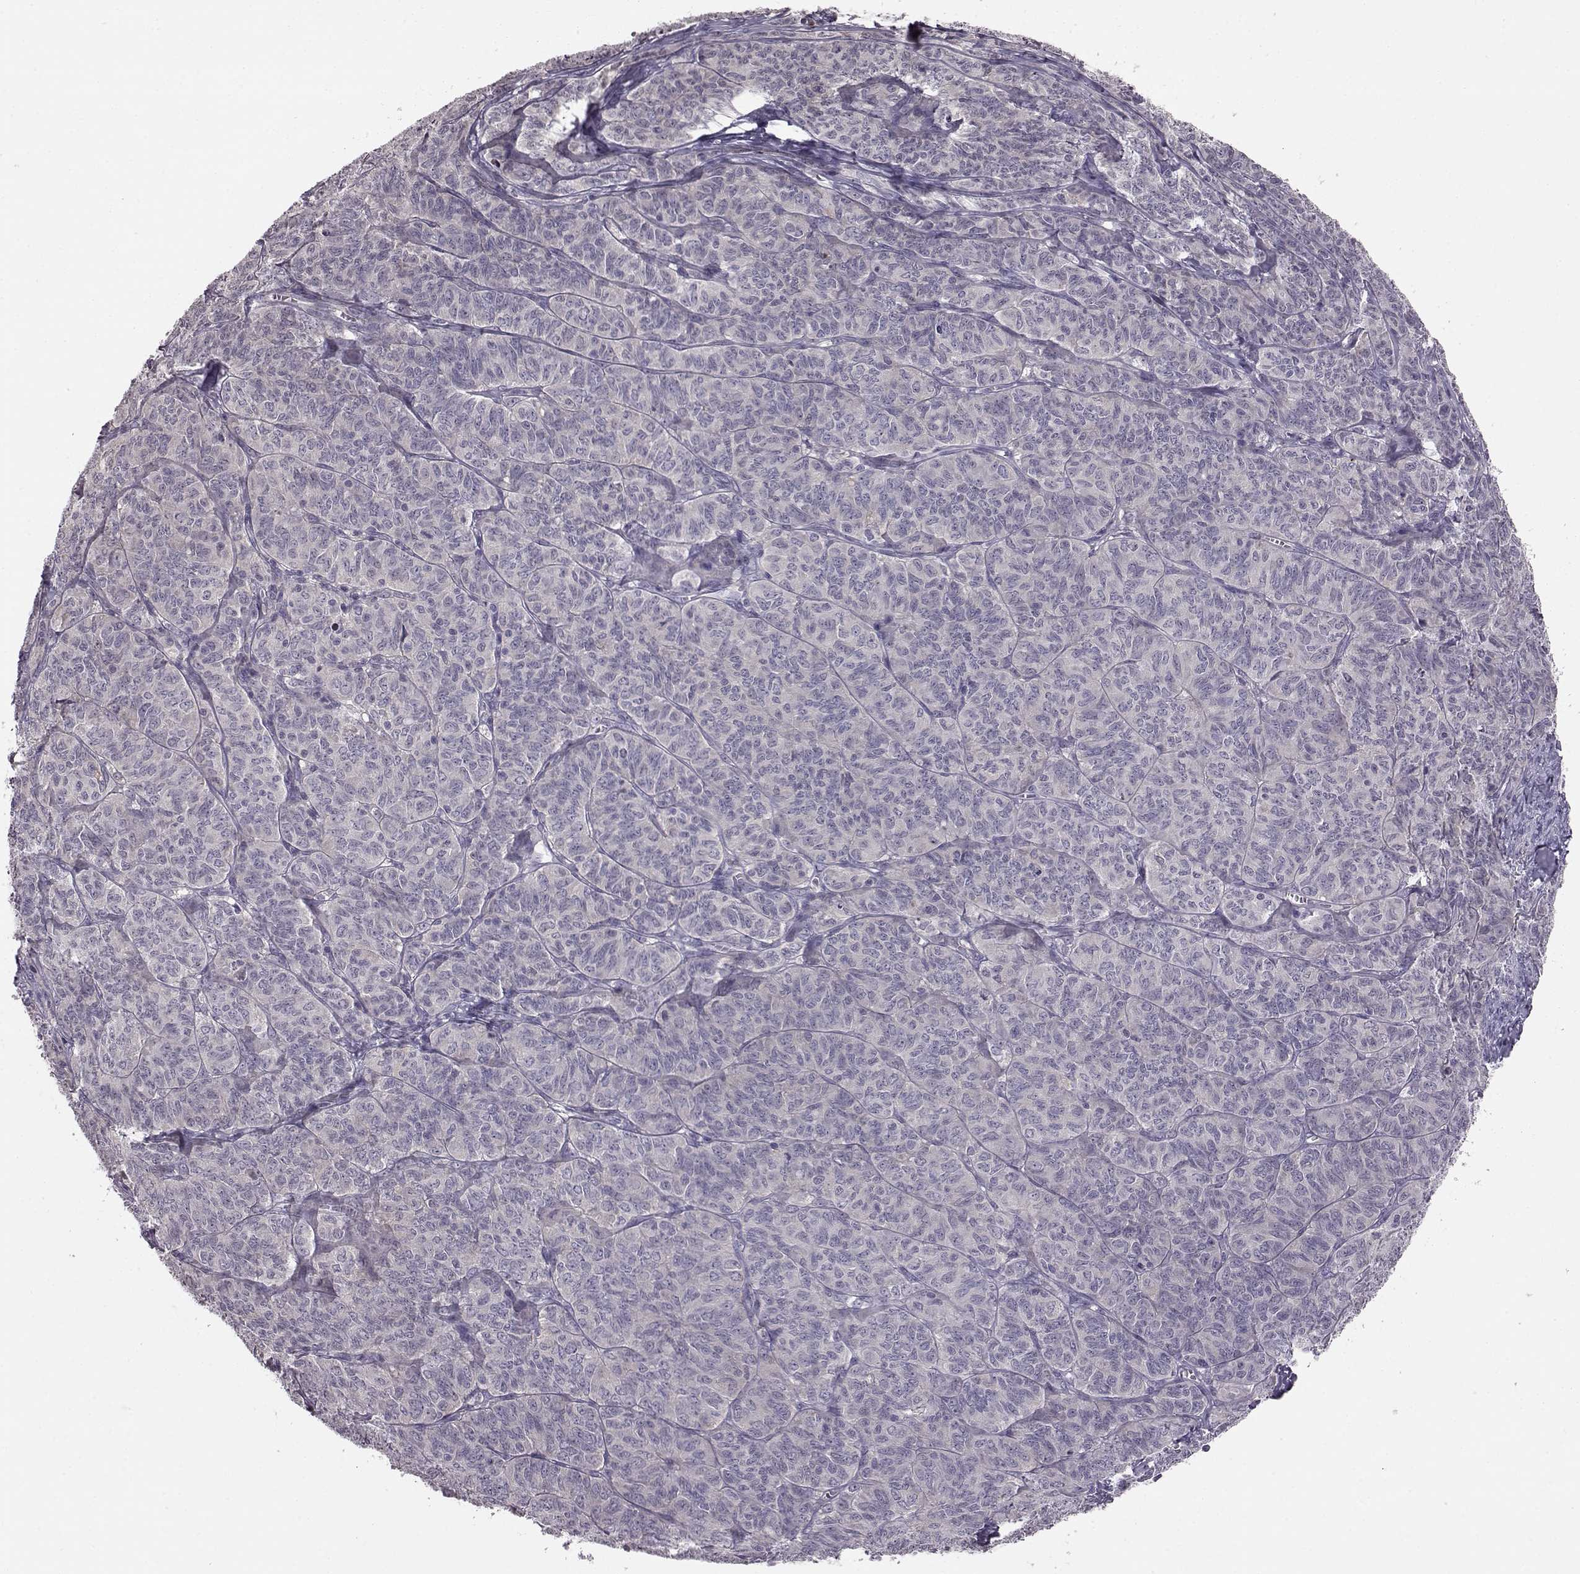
{"staining": {"intensity": "negative", "quantity": "none", "location": "none"}, "tissue": "ovarian cancer", "cell_type": "Tumor cells", "image_type": "cancer", "snomed": [{"axis": "morphology", "description": "Carcinoma, endometroid"}, {"axis": "topography", "description": "Ovary"}], "caption": "The IHC photomicrograph has no significant expression in tumor cells of ovarian endometroid carcinoma tissue.", "gene": "ADGRG2", "patient": {"sex": "female", "age": 80}}